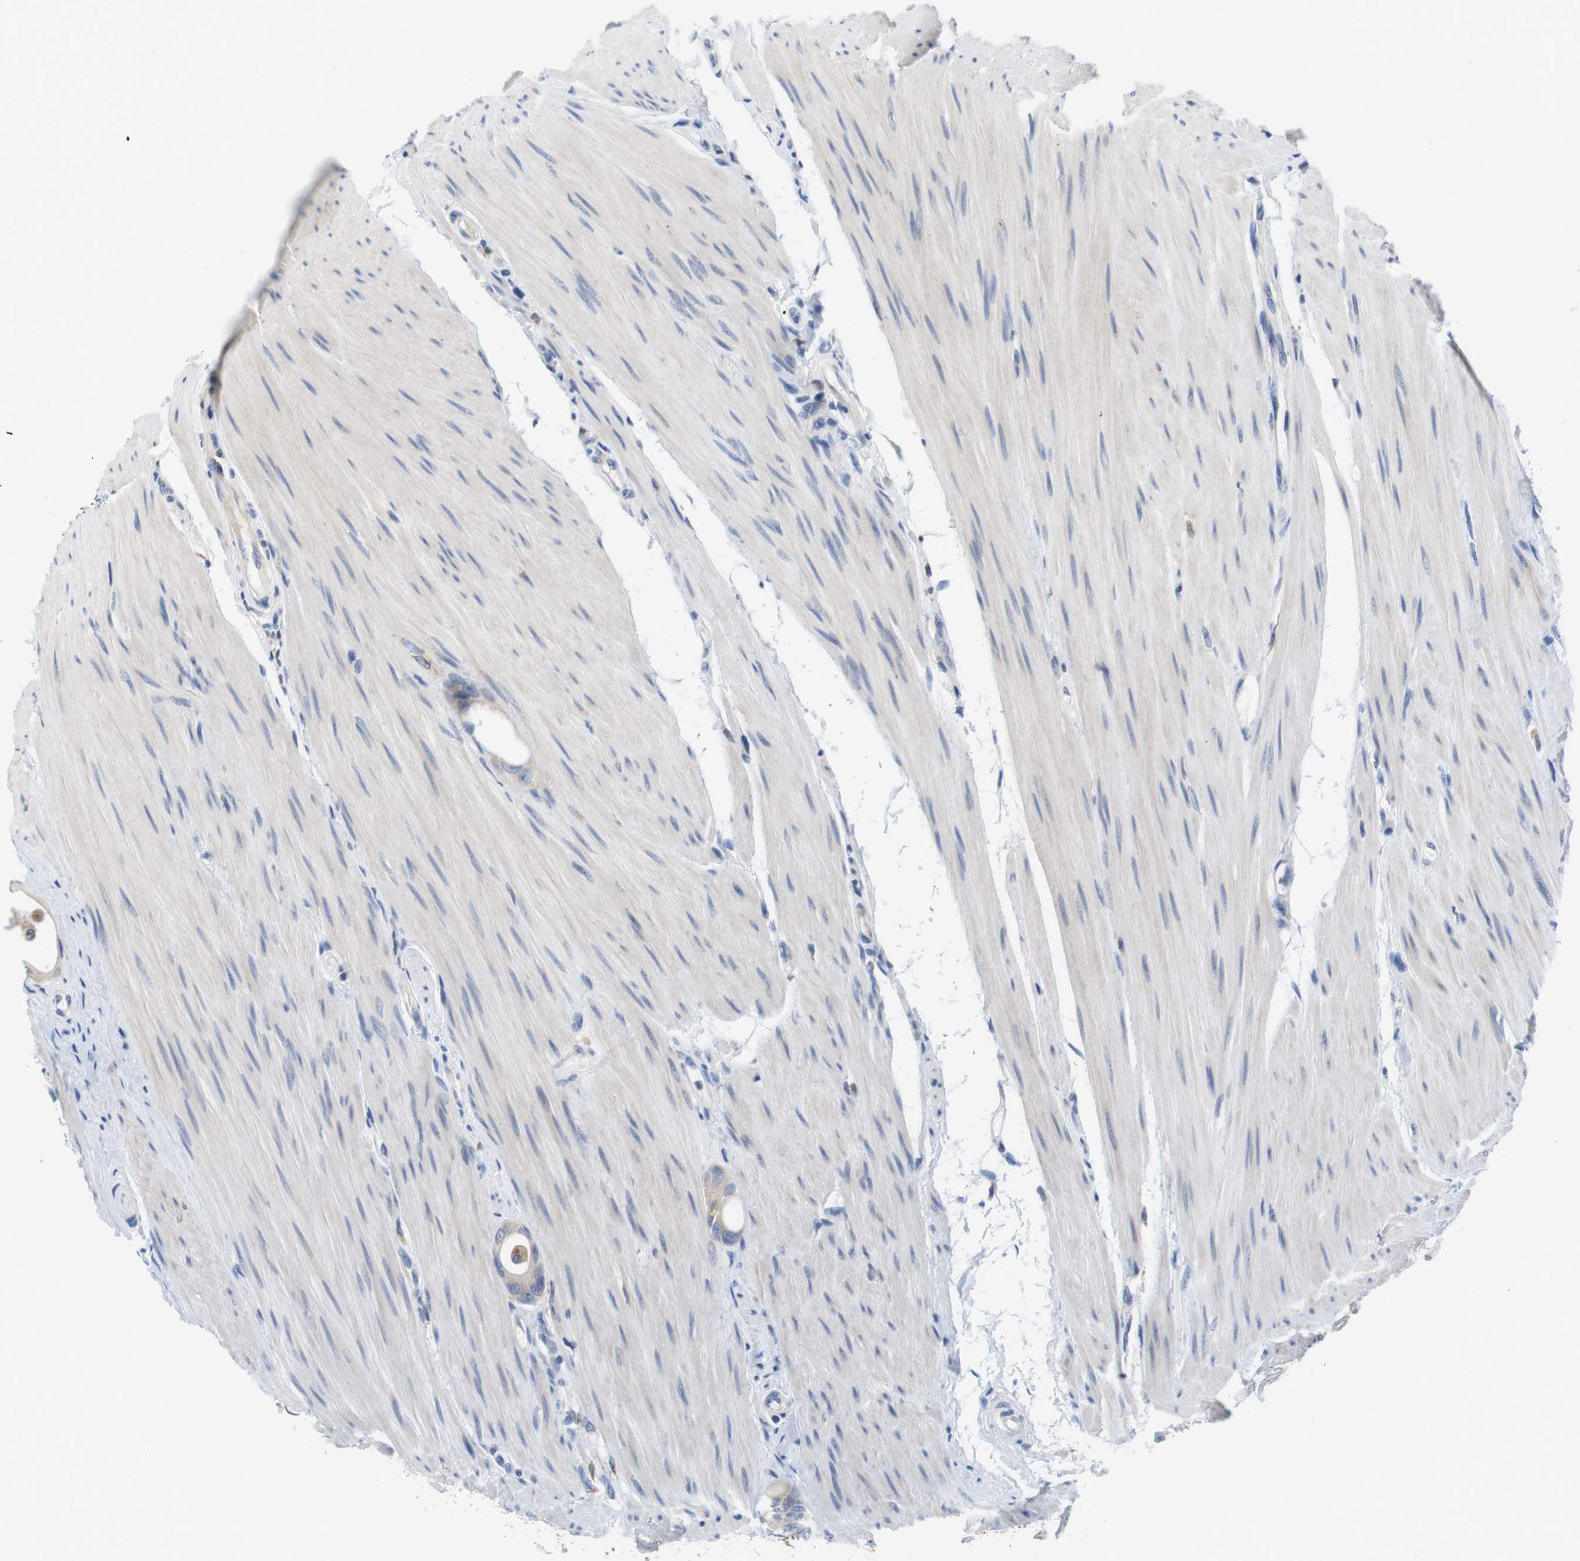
{"staining": {"intensity": "weak", "quantity": ">75%", "location": "cytoplasmic/membranous"}, "tissue": "colorectal cancer", "cell_type": "Tumor cells", "image_type": "cancer", "snomed": [{"axis": "morphology", "description": "Adenocarcinoma, NOS"}, {"axis": "topography", "description": "Rectum"}], "caption": "Immunohistochemistry (IHC) of colorectal cancer (adenocarcinoma) reveals low levels of weak cytoplasmic/membranous positivity in approximately >75% of tumor cells.", "gene": "CNGA2", "patient": {"sex": "male", "age": 51}}